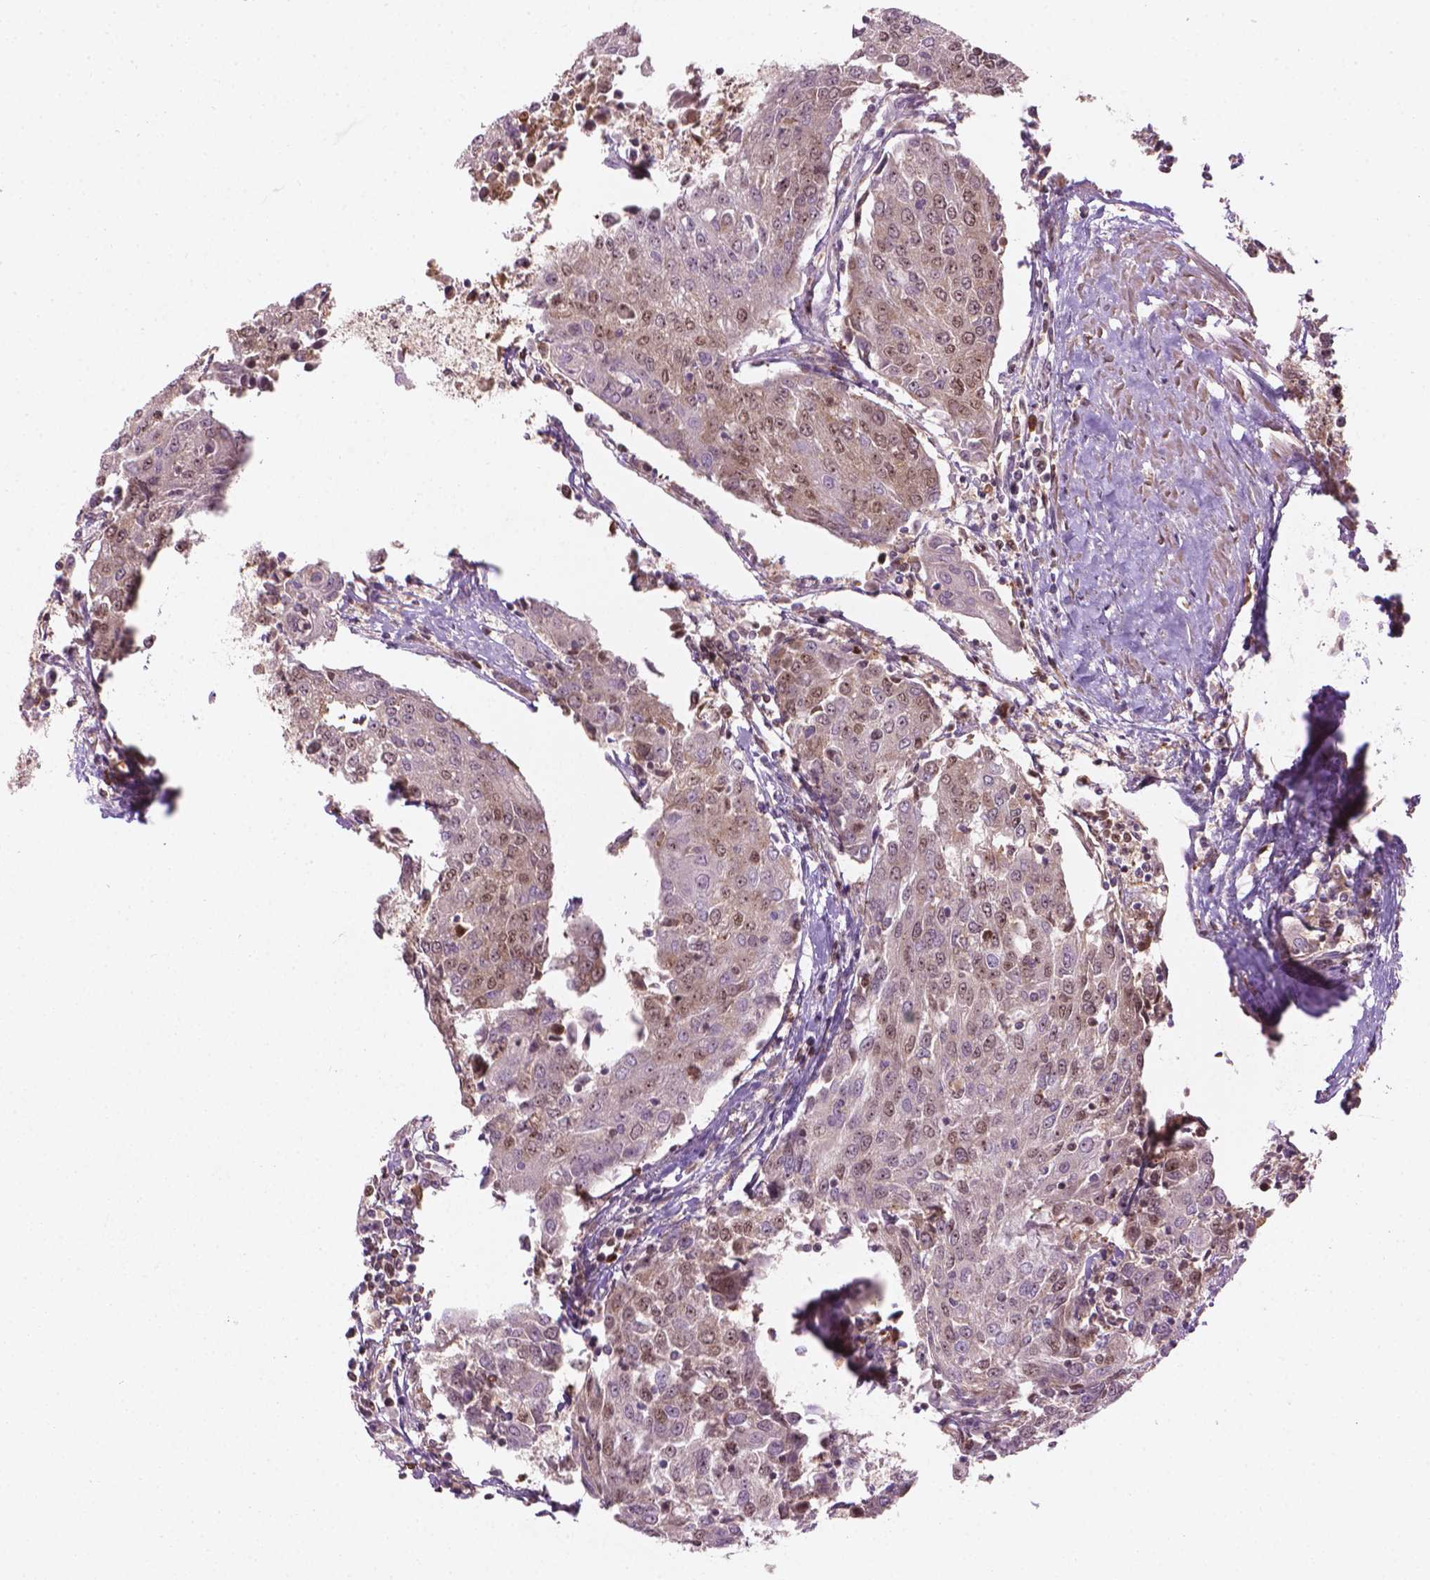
{"staining": {"intensity": "weak", "quantity": "25%-75%", "location": "nuclear"}, "tissue": "urothelial cancer", "cell_type": "Tumor cells", "image_type": "cancer", "snomed": [{"axis": "morphology", "description": "Urothelial carcinoma, High grade"}, {"axis": "topography", "description": "Urinary bladder"}], "caption": "IHC of human high-grade urothelial carcinoma displays low levels of weak nuclear staining in about 25%-75% of tumor cells. The staining was performed using DAB, with brown indicating positive protein expression. Nuclei are stained blue with hematoxylin.", "gene": "SMC2", "patient": {"sex": "female", "age": 85}}